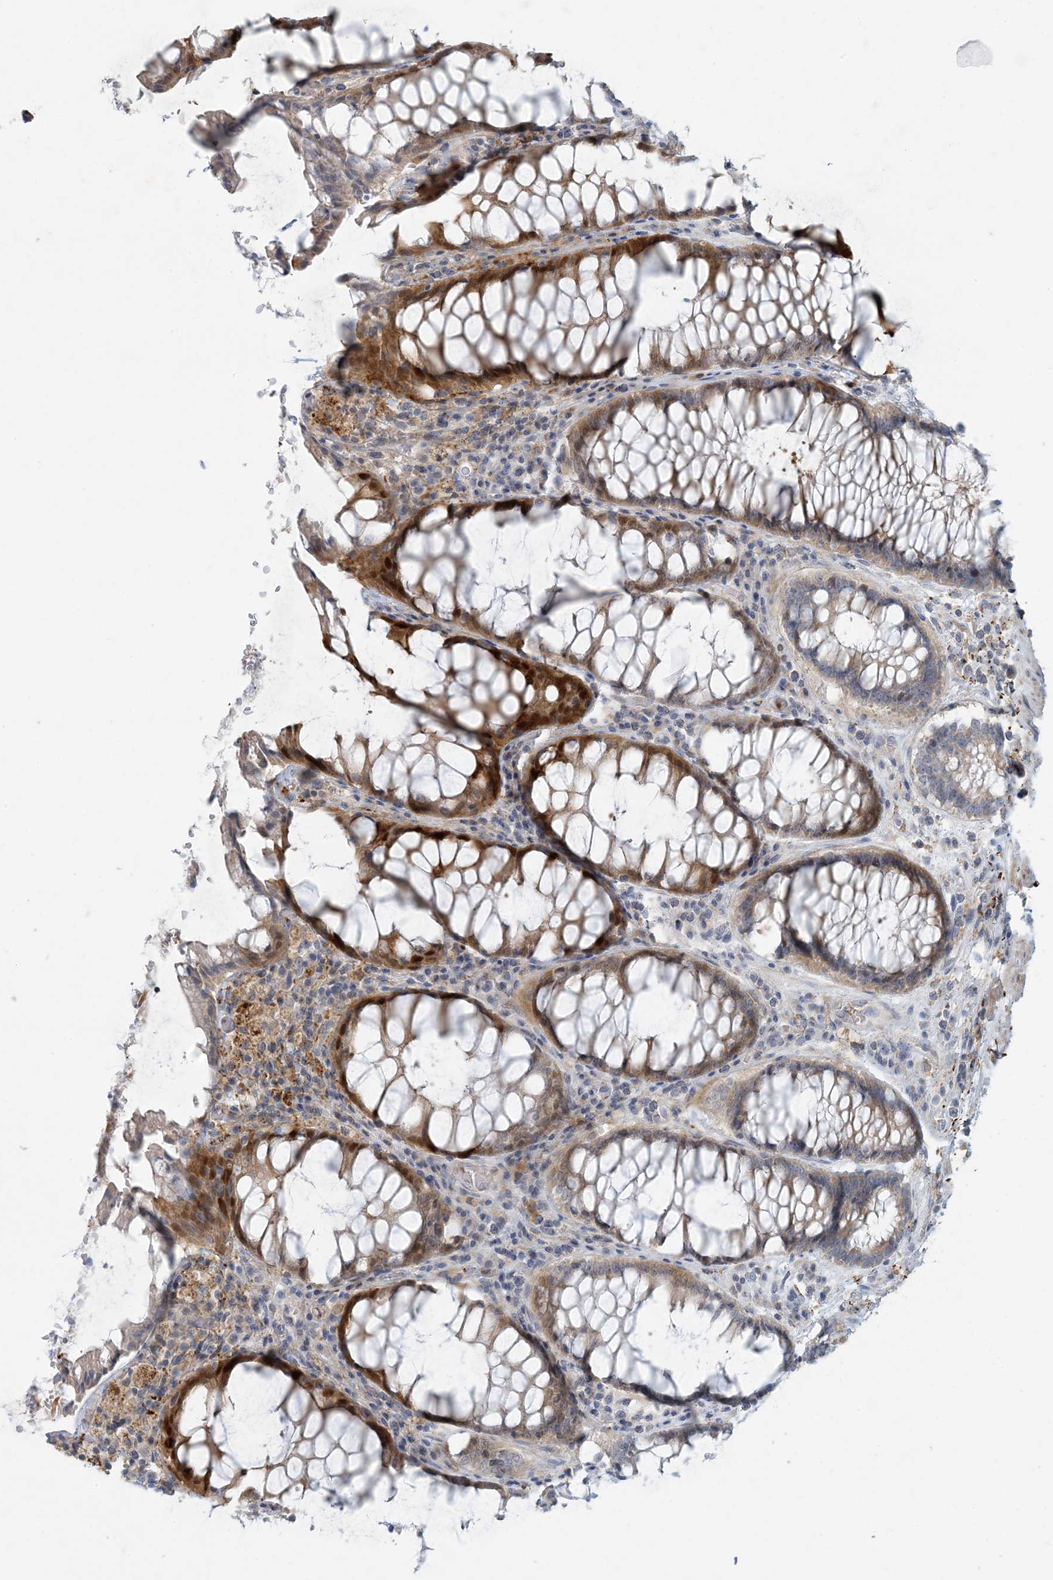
{"staining": {"intensity": "moderate", "quantity": "25%-75%", "location": "cytoplasmic/membranous,nuclear"}, "tissue": "rectum", "cell_type": "Glandular cells", "image_type": "normal", "snomed": [{"axis": "morphology", "description": "Normal tissue, NOS"}, {"axis": "topography", "description": "Rectum"}], "caption": "Protein staining by immunohistochemistry (IHC) exhibits moderate cytoplasmic/membranous,nuclear expression in approximately 25%-75% of glandular cells in normal rectum.", "gene": "LTN1", "patient": {"sex": "male", "age": 64}}